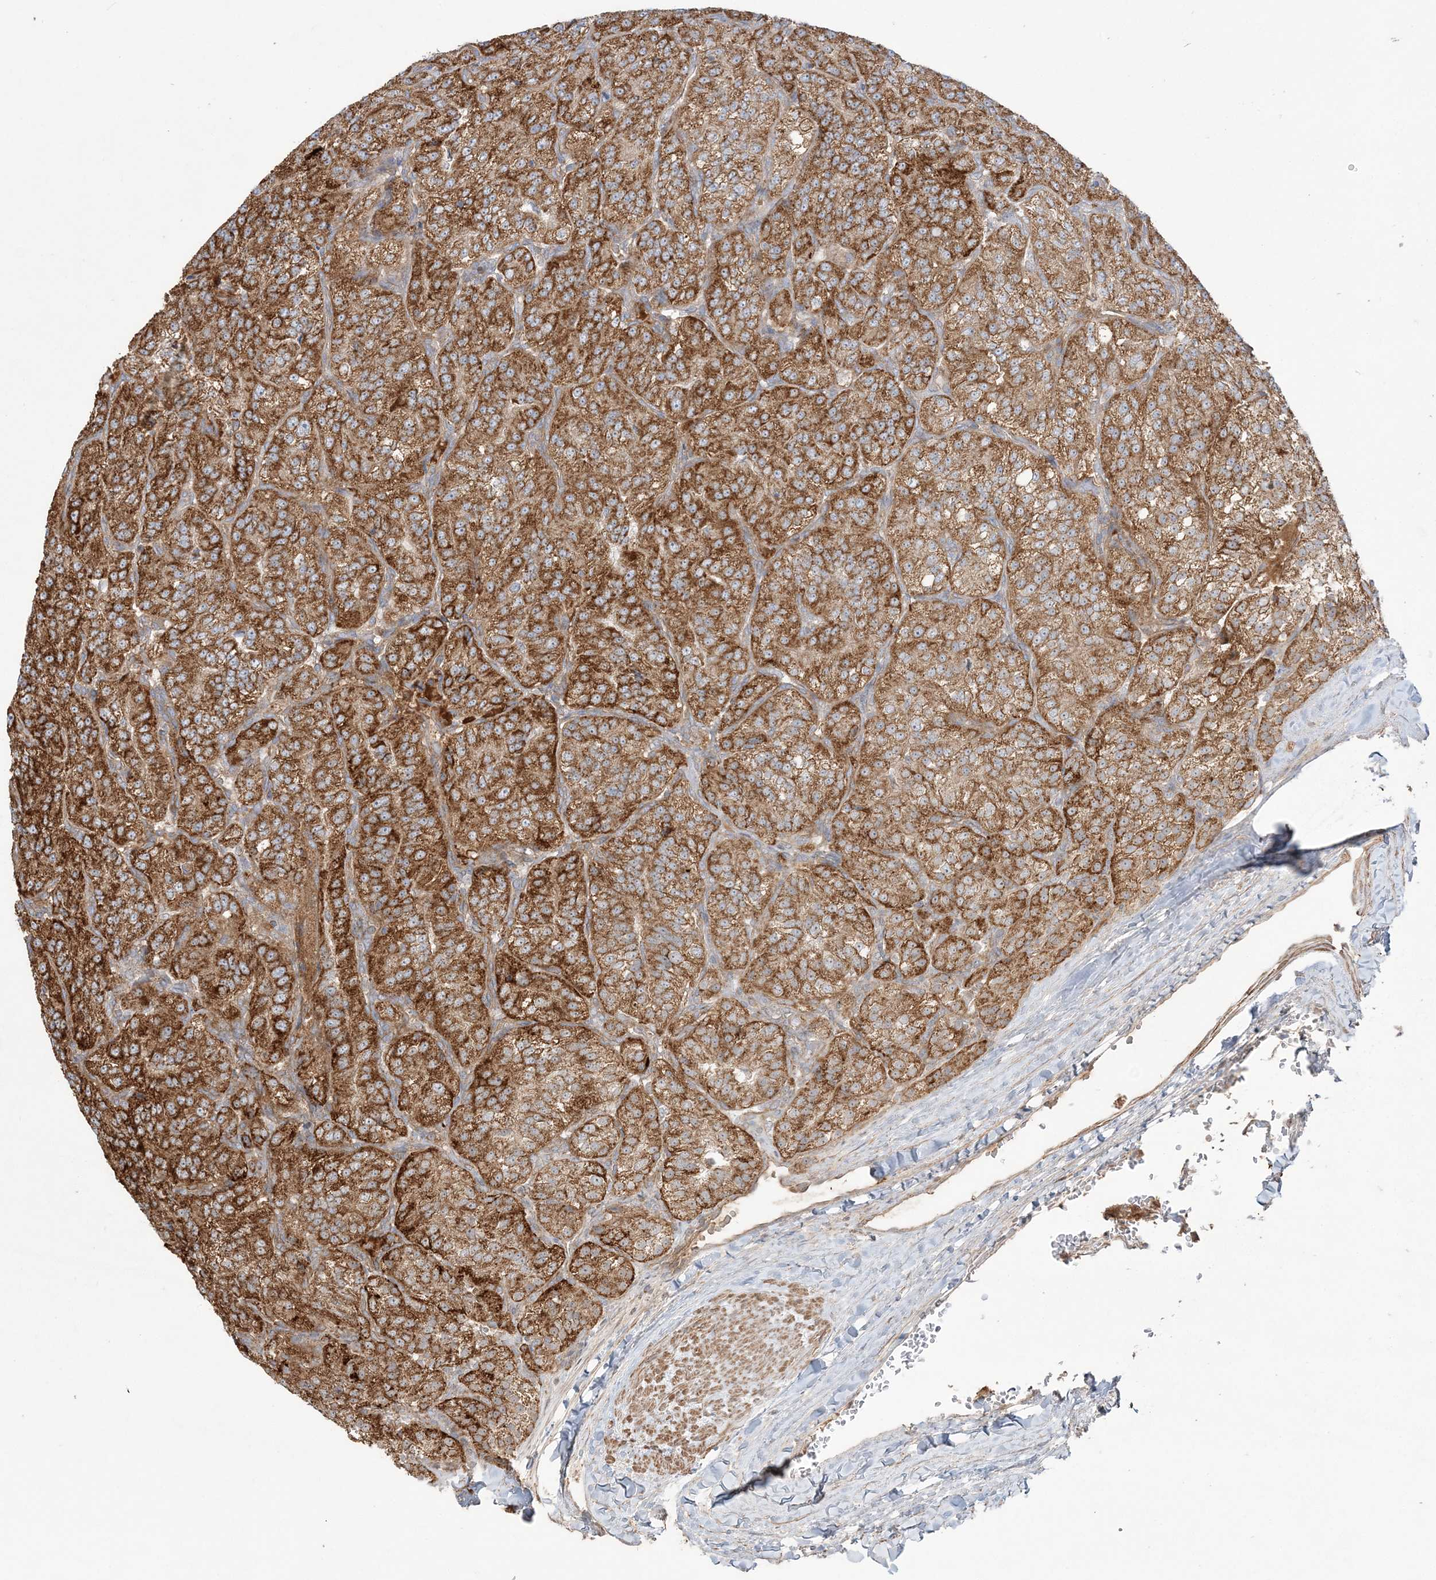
{"staining": {"intensity": "strong", "quantity": ">75%", "location": "cytoplasmic/membranous"}, "tissue": "renal cancer", "cell_type": "Tumor cells", "image_type": "cancer", "snomed": [{"axis": "morphology", "description": "Adenocarcinoma, NOS"}, {"axis": "topography", "description": "Kidney"}], "caption": "About >75% of tumor cells in renal adenocarcinoma show strong cytoplasmic/membranous protein staining as visualized by brown immunohistochemical staining.", "gene": "SCLT1", "patient": {"sex": "female", "age": 63}}